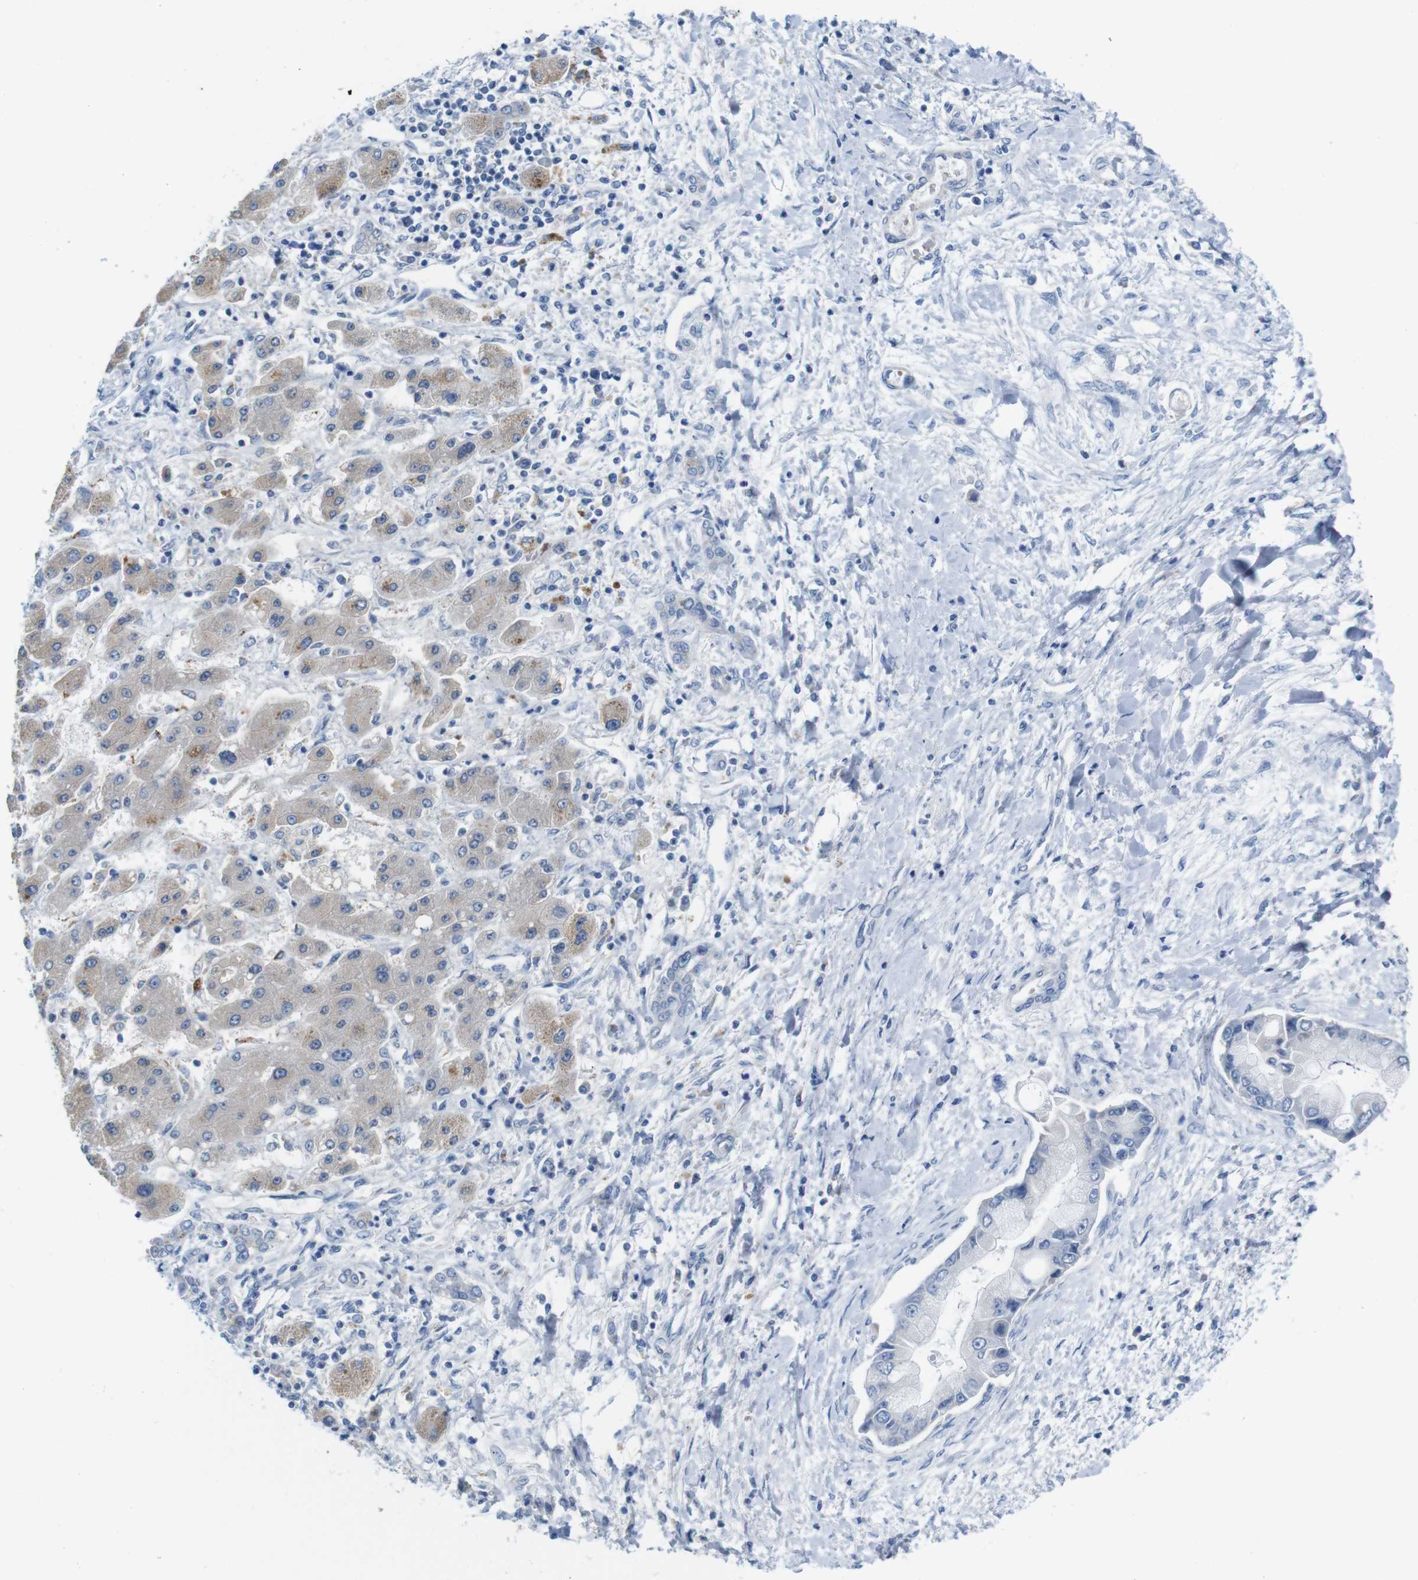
{"staining": {"intensity": "negative", "quantity": "none", "location": "none"}, "tissue": "liver cancer", "cell_type": "Tumor cells", "image_type": "cancer", "snomed": [{"axis": "morphology", "description": "Cholangiocarcinoma"}, {"axis": "topography", "description": "Liver"}], "caption": "Liver cholangiocarcinoma stained for a protein using immunohistochemistry shows no staining tumor cells.", "gene": "IGSF8", "patient": {"sex": "male", "age": 50}}